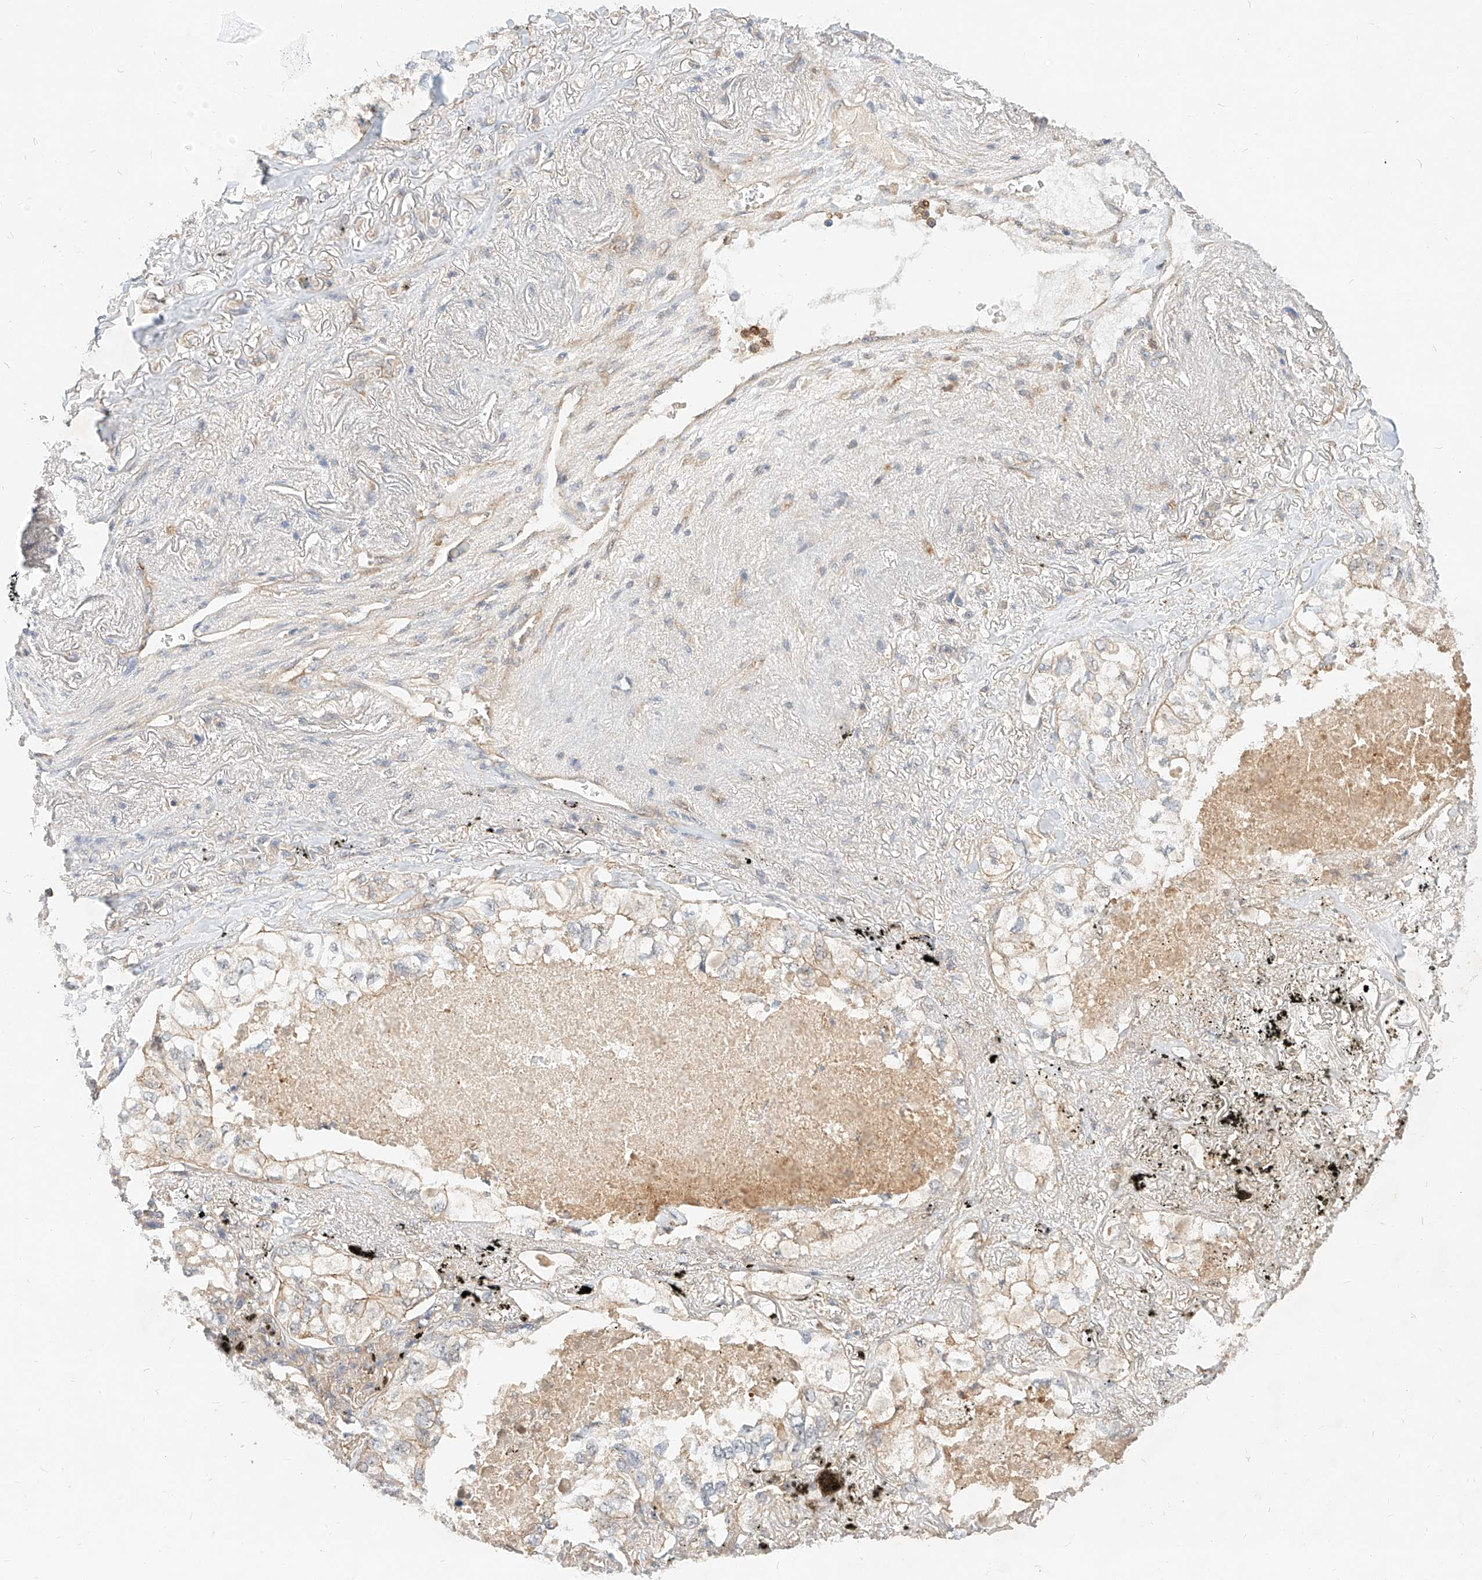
{"staining": {"intensity": "weak", "quantity": "25%-75%", "location": "cytoplasmic/membranous"}, "tissue": "lung cancer", "cell_type": "Tumor cells", "image_type": "cancer", "snomed": [{"axis": "morphology", "description": "Adenocarcinoma, NOS"}, {"axis": "topography", "description": "Lung"}], "caption": "Immunohistochemical staining of human lung cancer (adenocarcinoma) demonstrates low levels of weak cytoplasmic/membranous expression in approximately 25%-75% of tumor cells.", "gene": "NFAM1", "patient": {"sex": "male", "age": 65}}